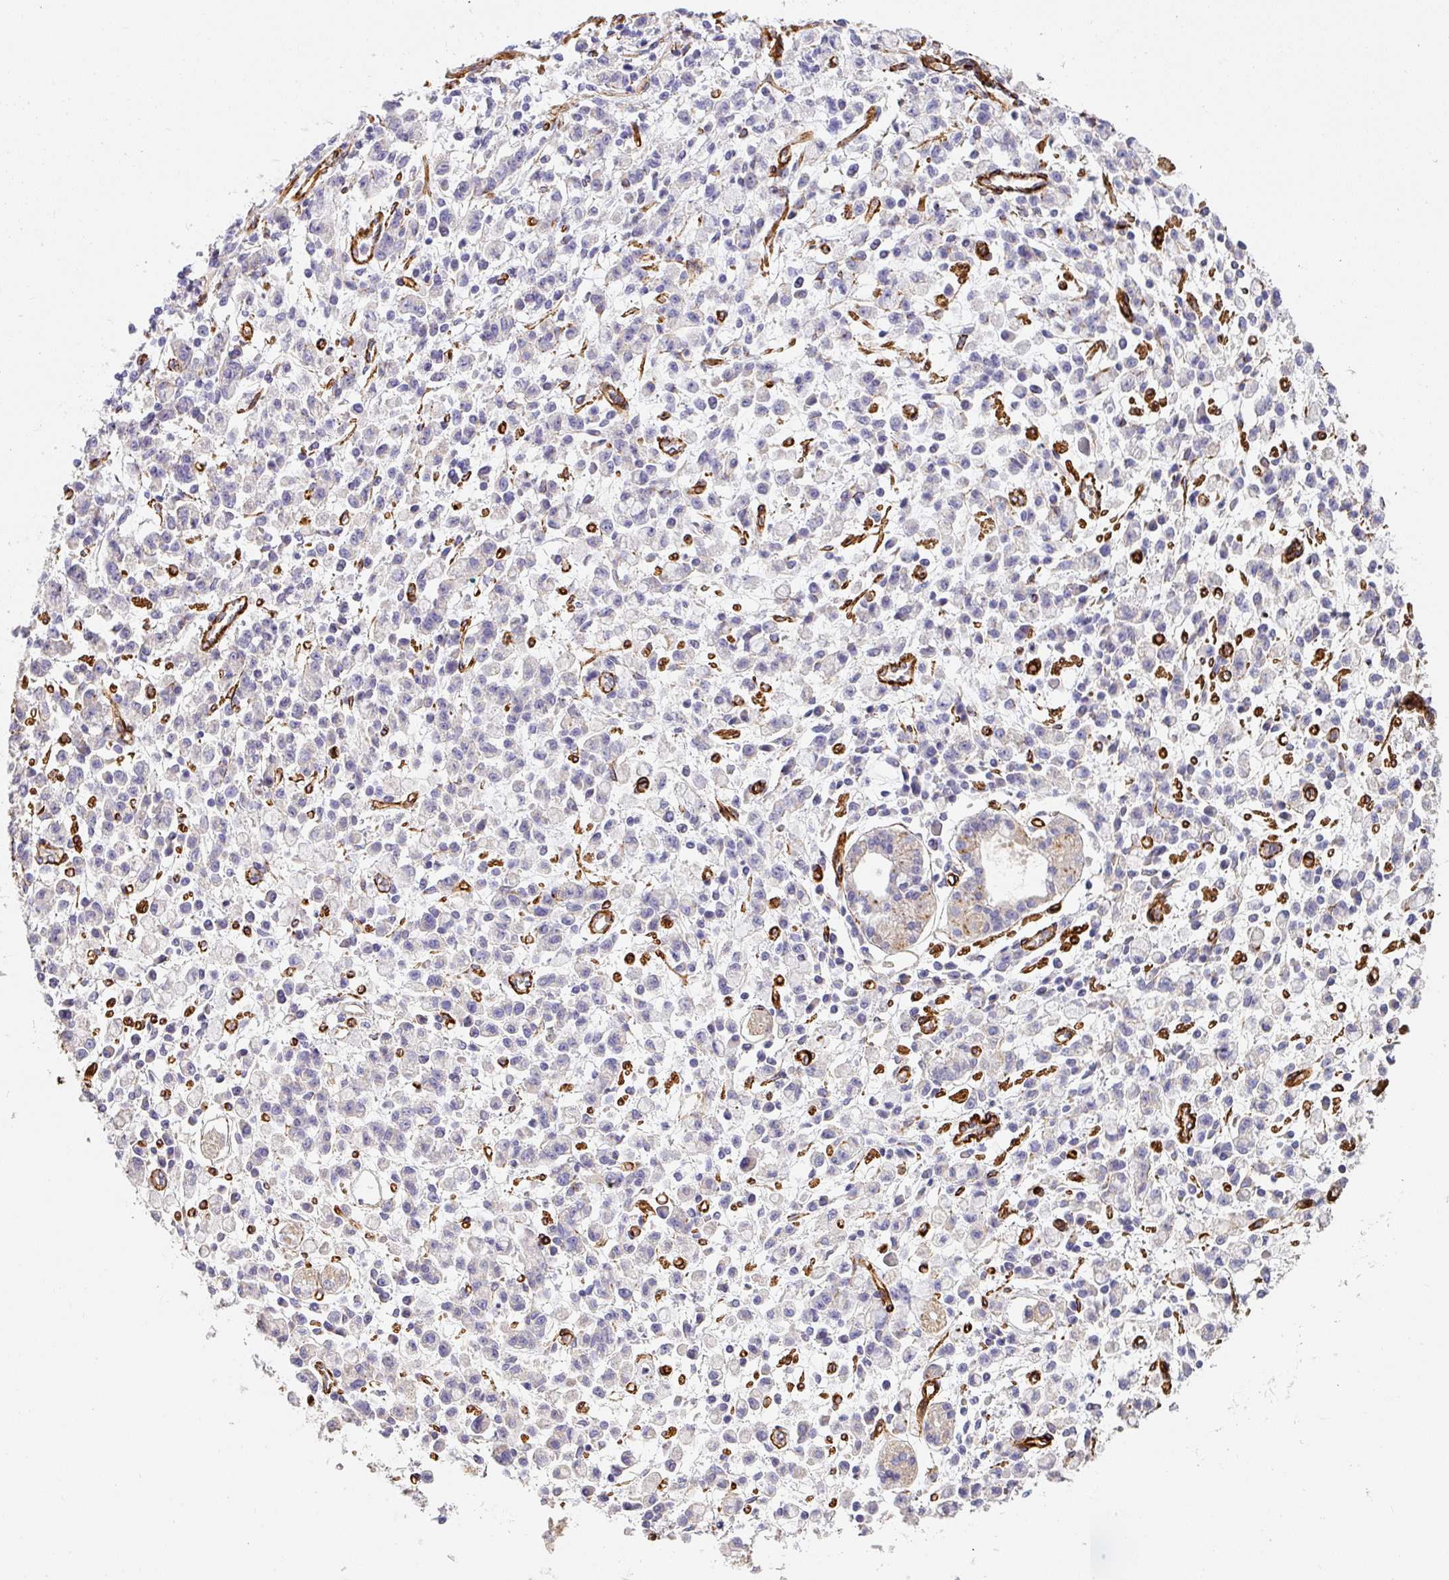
{"staining": {"intensity": "negative", "quantity": "none", "location": "none"}, "tissue": "stomach cancer", "cell_type": "Tumor cells", "image_type": "cancer", "snomed": [{"axis": "morphology", "description": "Adenocarcinoma, NOS"}, {"axis": "topography", "description": "Stomach"}], "caption": "This photomicrograph is of stomach cancer (adenocarcinoma) stained with immunohistochemistry to label a protein in brown with the nuclei are counter-stained blue. There is no positivity in tumor cells.", "gene": "SLC25A17", "patient": {"sex": "male", "age": 77}}